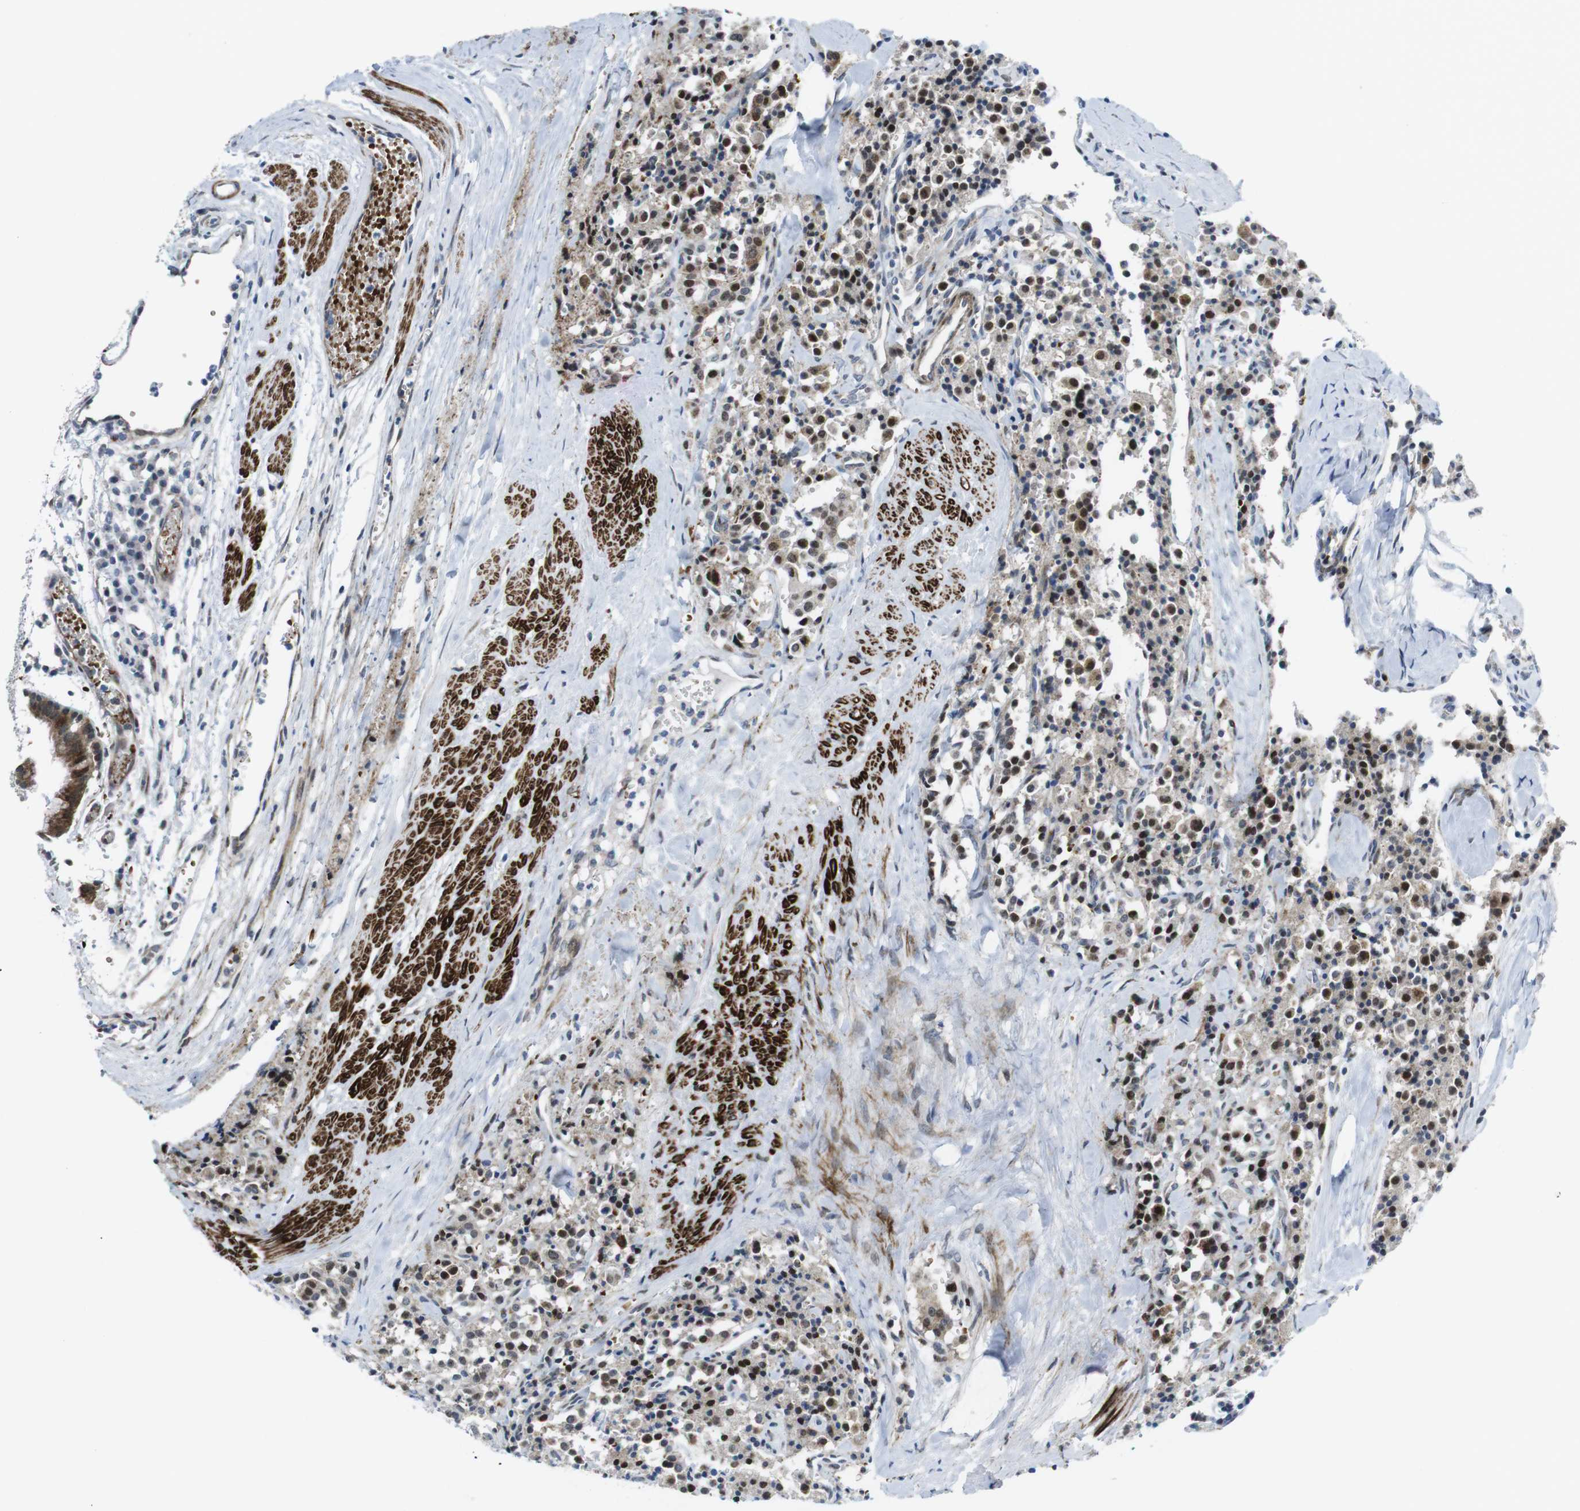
{"staining": {"intensity": "moderate", "quantity": ">75%", "location": "cytoplasmic/membranous,nuclear"}, "tissue": "carcinoid", "cell_type": "Tumor cells", "image_type": "cancer", "snomed": [{"axis": "morphology", "description": "Carcinoid, malignant, NOS"}, {"axis": "topography", "description": "Lung"}], "caption": "Immunohistochemical staining of carcinoid (malignant) reveals moderate cytoplasmic/membranous and nuclear protein staining in about >75% of tumor cells. (DAB IHC with brightfield microscopy, high magnification).", "gene": "CUL7", "patient": {"sex": "male", "age": 30}}